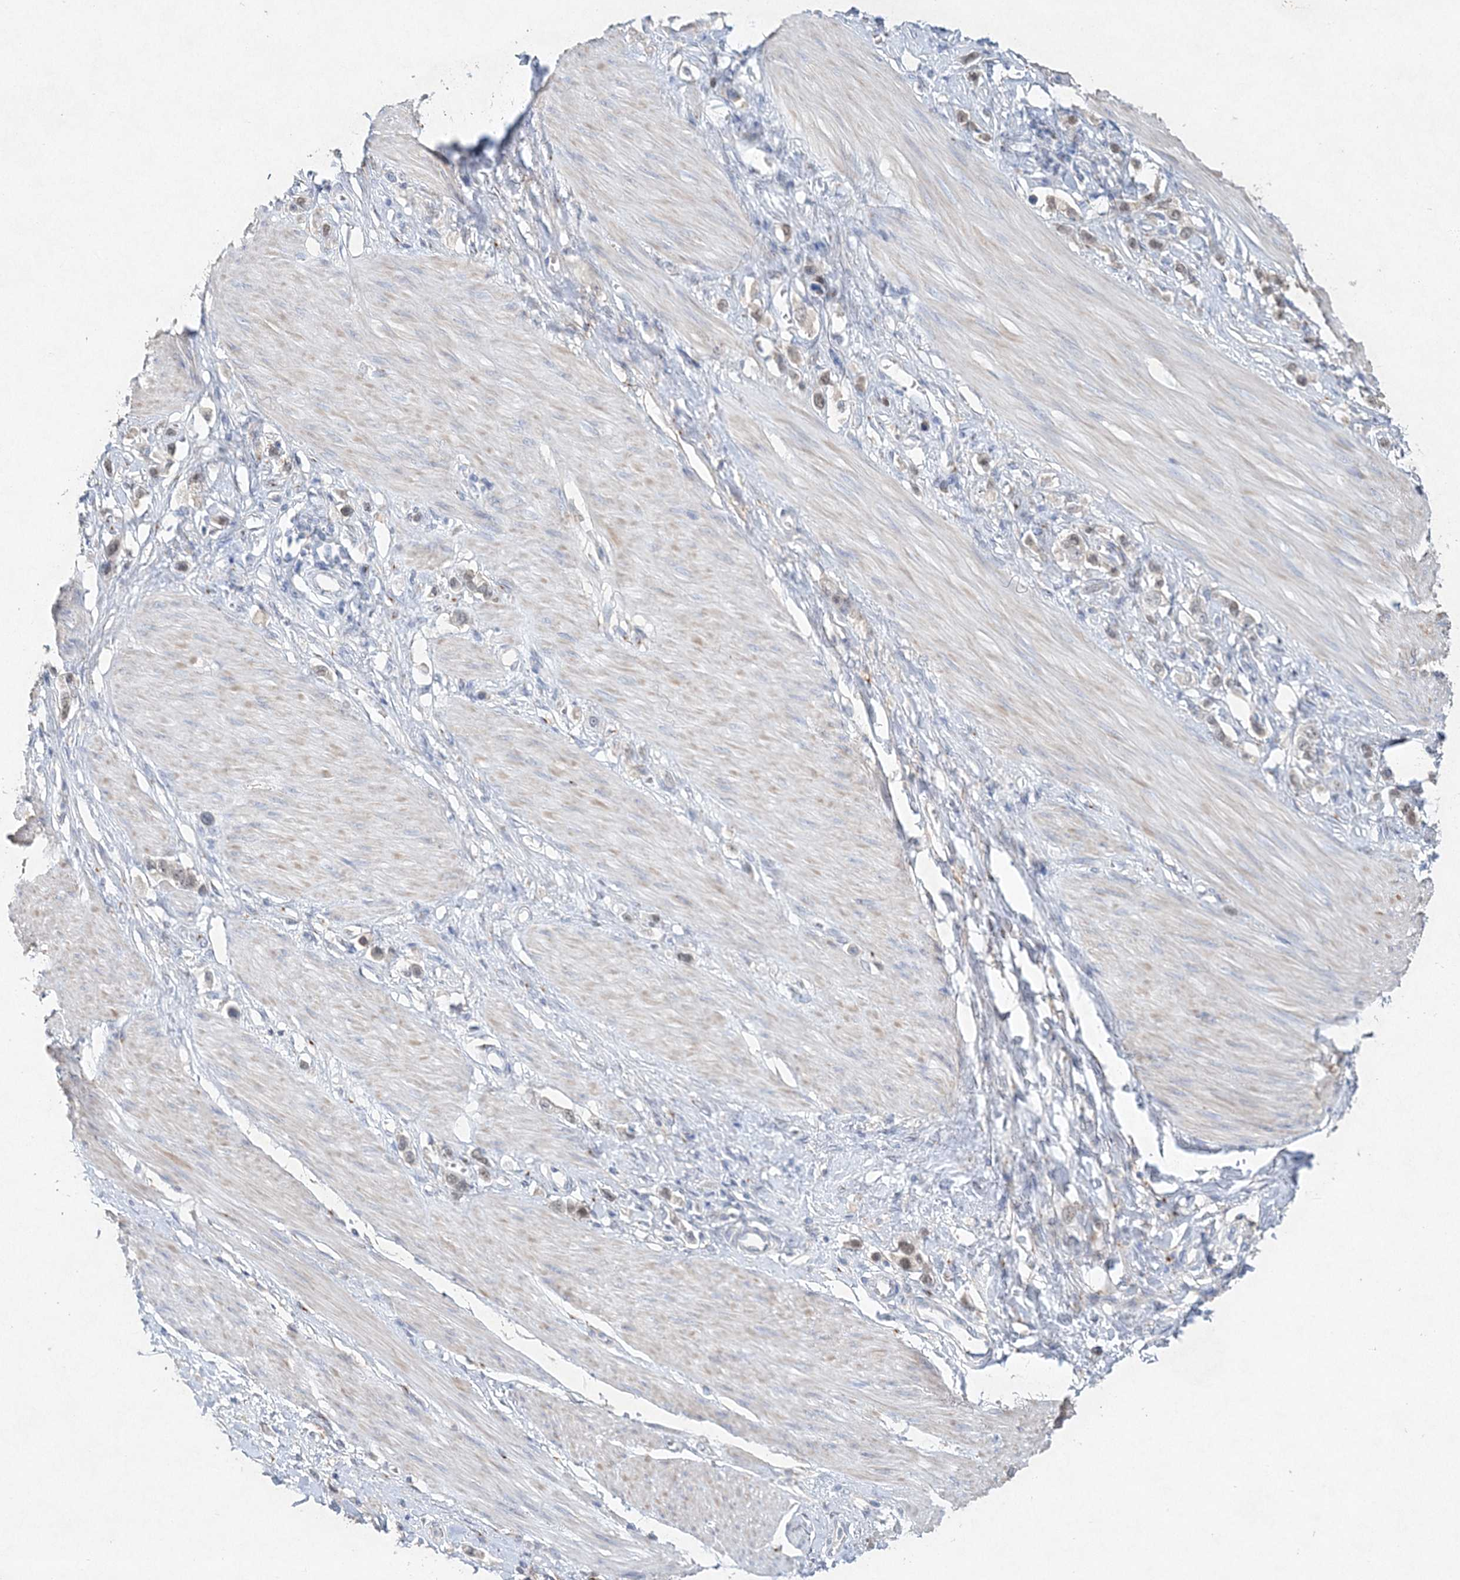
{"staining": {"intensity": "weak", "quantity": ">75%", "location": "nuclear"}, "tissue": "stomach cancer", "cell_type": "Tumor cells", "image_type": "cancer", "snomed": [{"axis": "morphology", "description": "Adenocarcinoma, NOS"}, {"axis": "topography", "description": "Stomach"}], "caption": "Approximately >75% of tumor cells in stomach cancer (adenocarcinoma) display weak nuclear protein expression as visualized by brown immunohistochemical staining.", "gene": "MAT2B", "patient": {"sex": "female", "age": 65}}